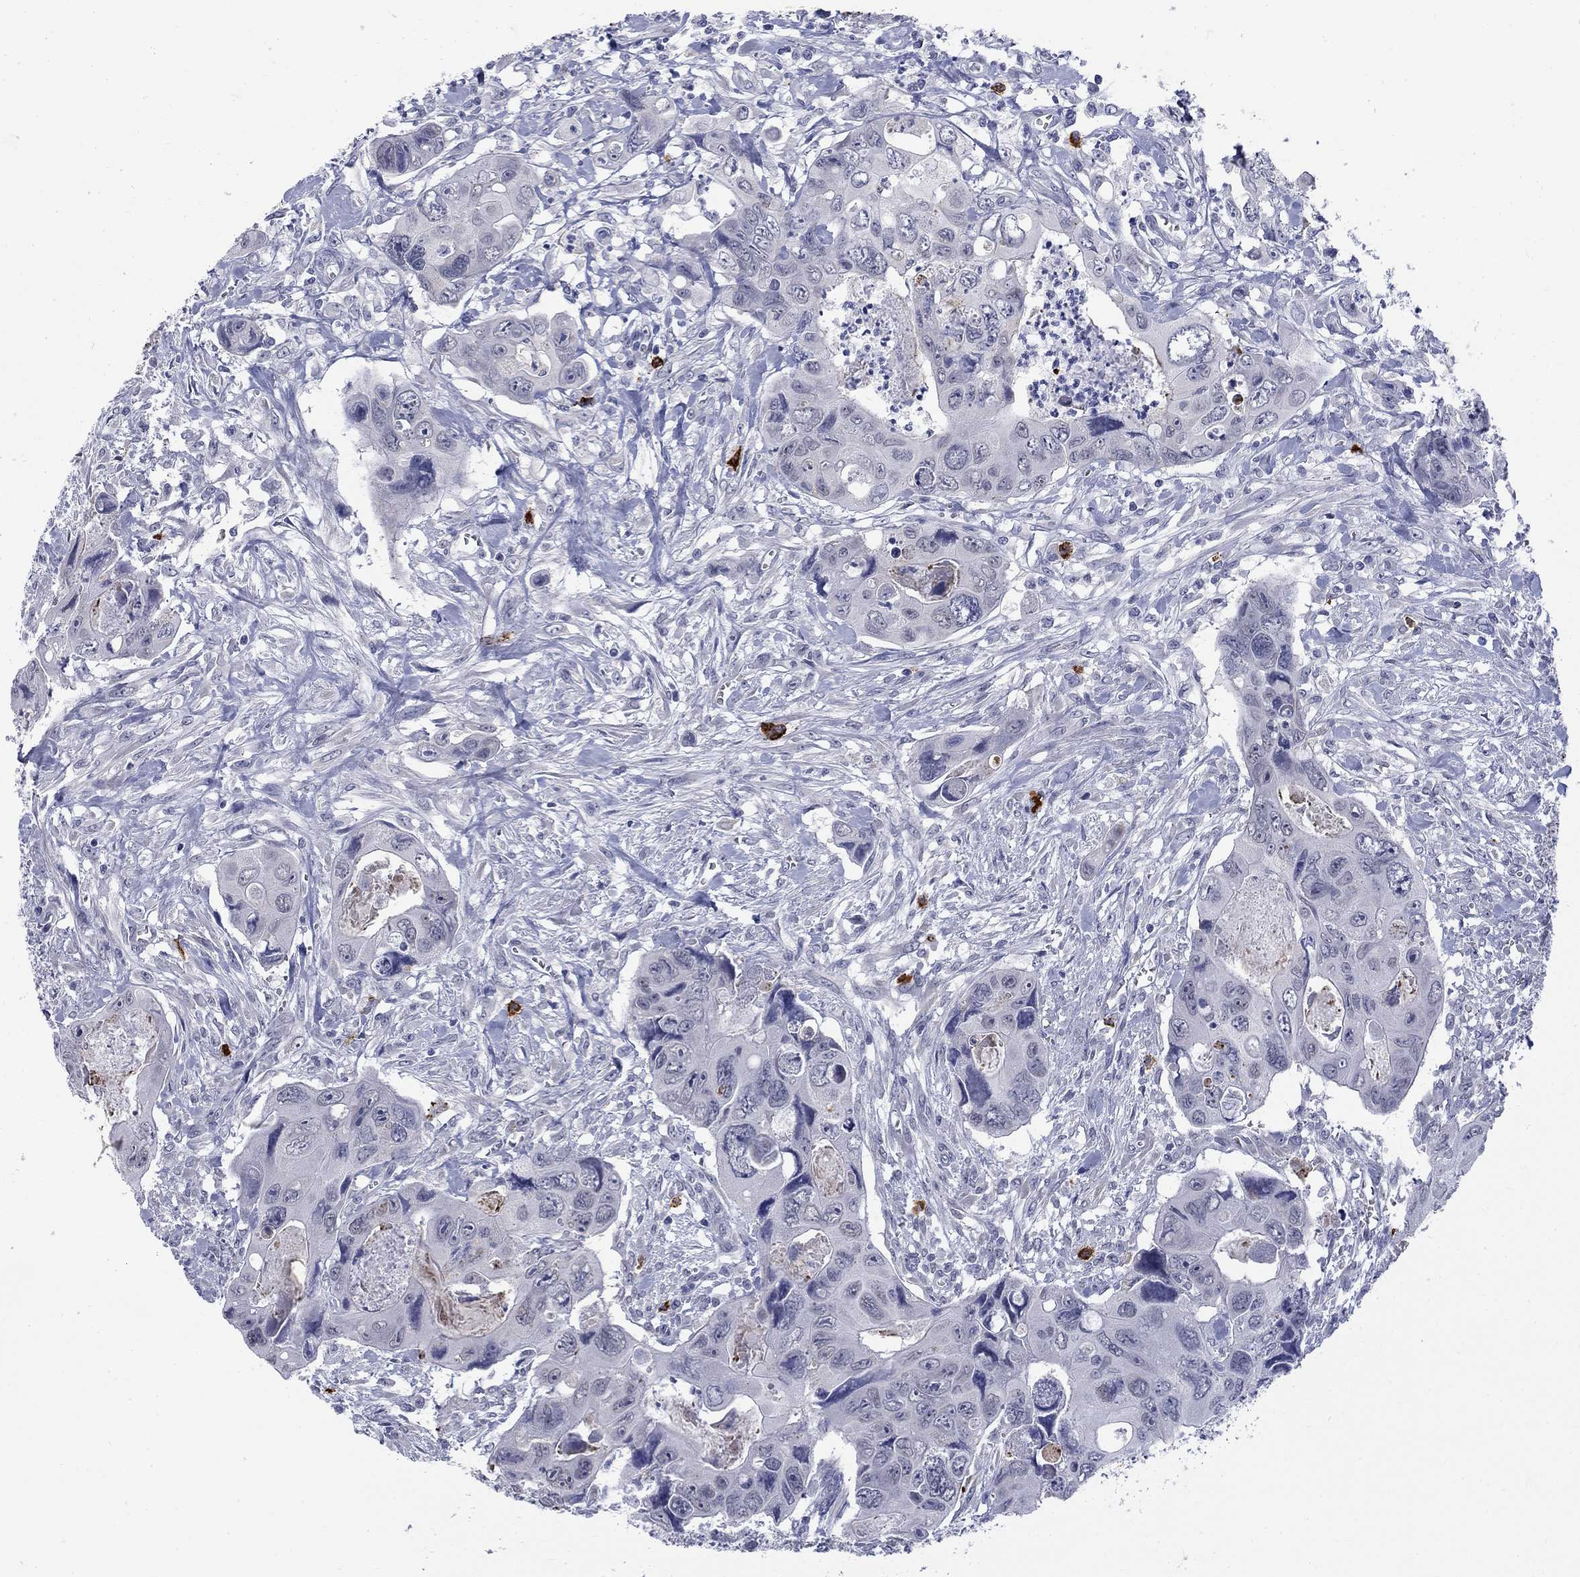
{"staining": {"intensity": "negative", "quantity": "none", "location": "none"}, "tissue": "colorectal cancer", "cell_type": "Tumor cells", "image_type": "cancer", "snomed": [{"axis": "morphology", "description": "Adenocarcinoma, NOS"}, {"axis": "topography", "description": "Rectum"}], "caption": "Human adenocarcinoma (colorectal) stained for a protein using IHC displays no positivity in tumor cells.", "gene": "ECEL1", "patient": {"sex": "male", "age": 62}}